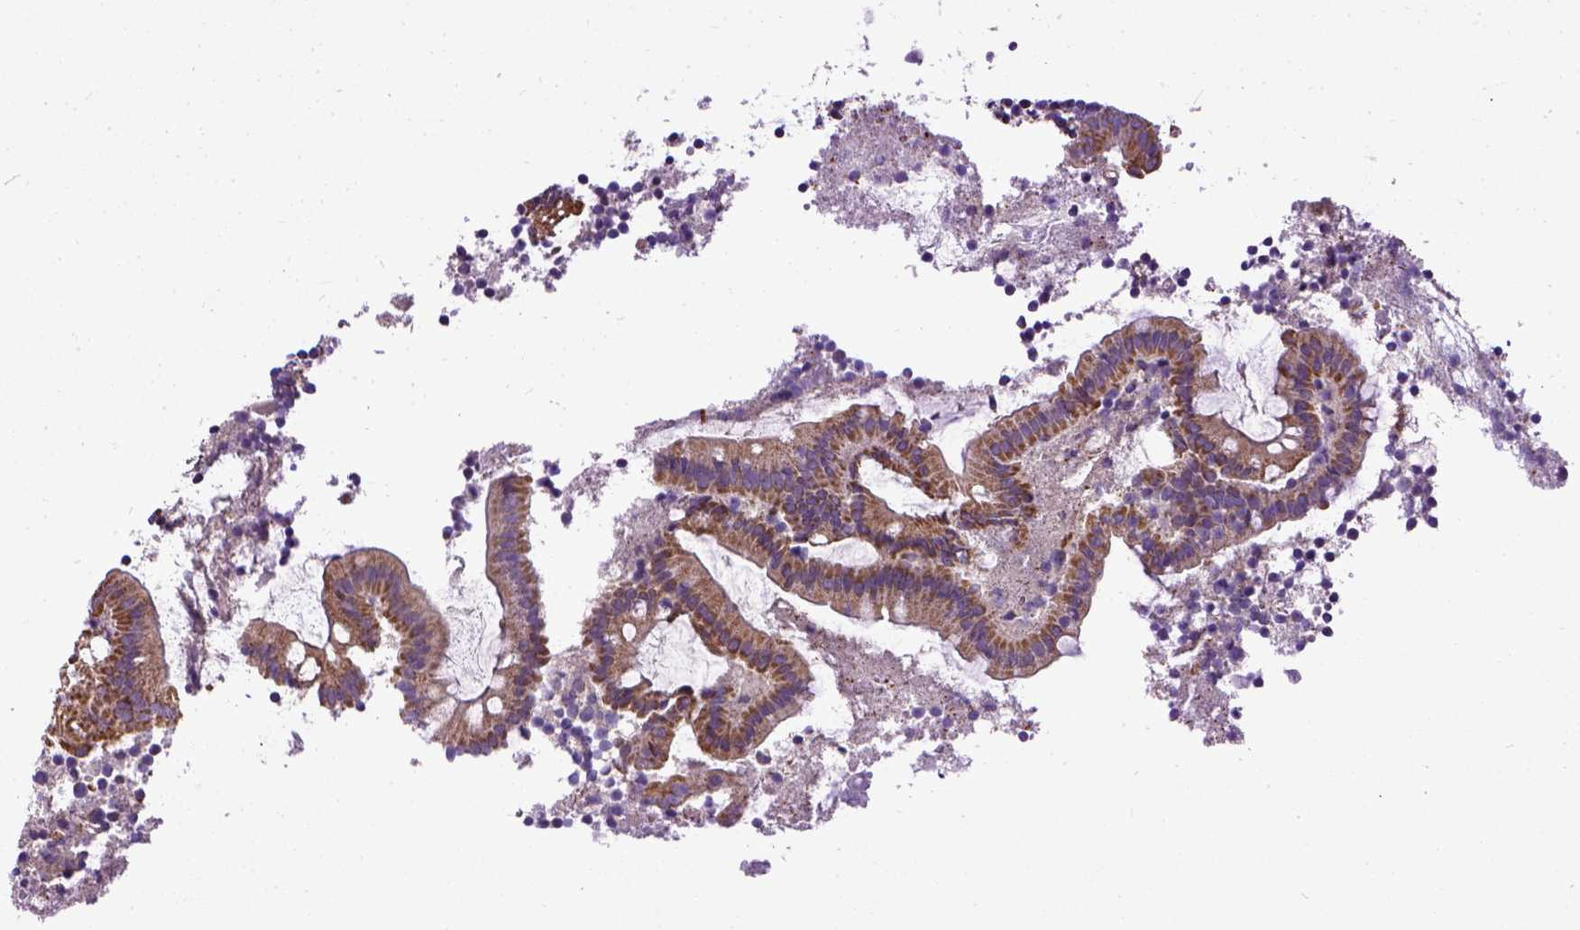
{"staining": {"intensity": "moderate", "quantity": ">75%", "location": "cytoplasmic/membranous"}, "tissue": "appendix", "cell_type": "Glandular cells", "image_type": "normal", "snomed": [{"axis": "morphology", "description": "Normal tissue, NOS"}, {"axis": "topography", "description": "Appendix"}], "caption": "This micrograph shows immunohistochemistry staining of normal human appendix, with medium moderate cytoplasmic/membranous expression in about >75% of glandular cells.", "gene": "ENG", "patient": {"sex": "female", "age": 32}}